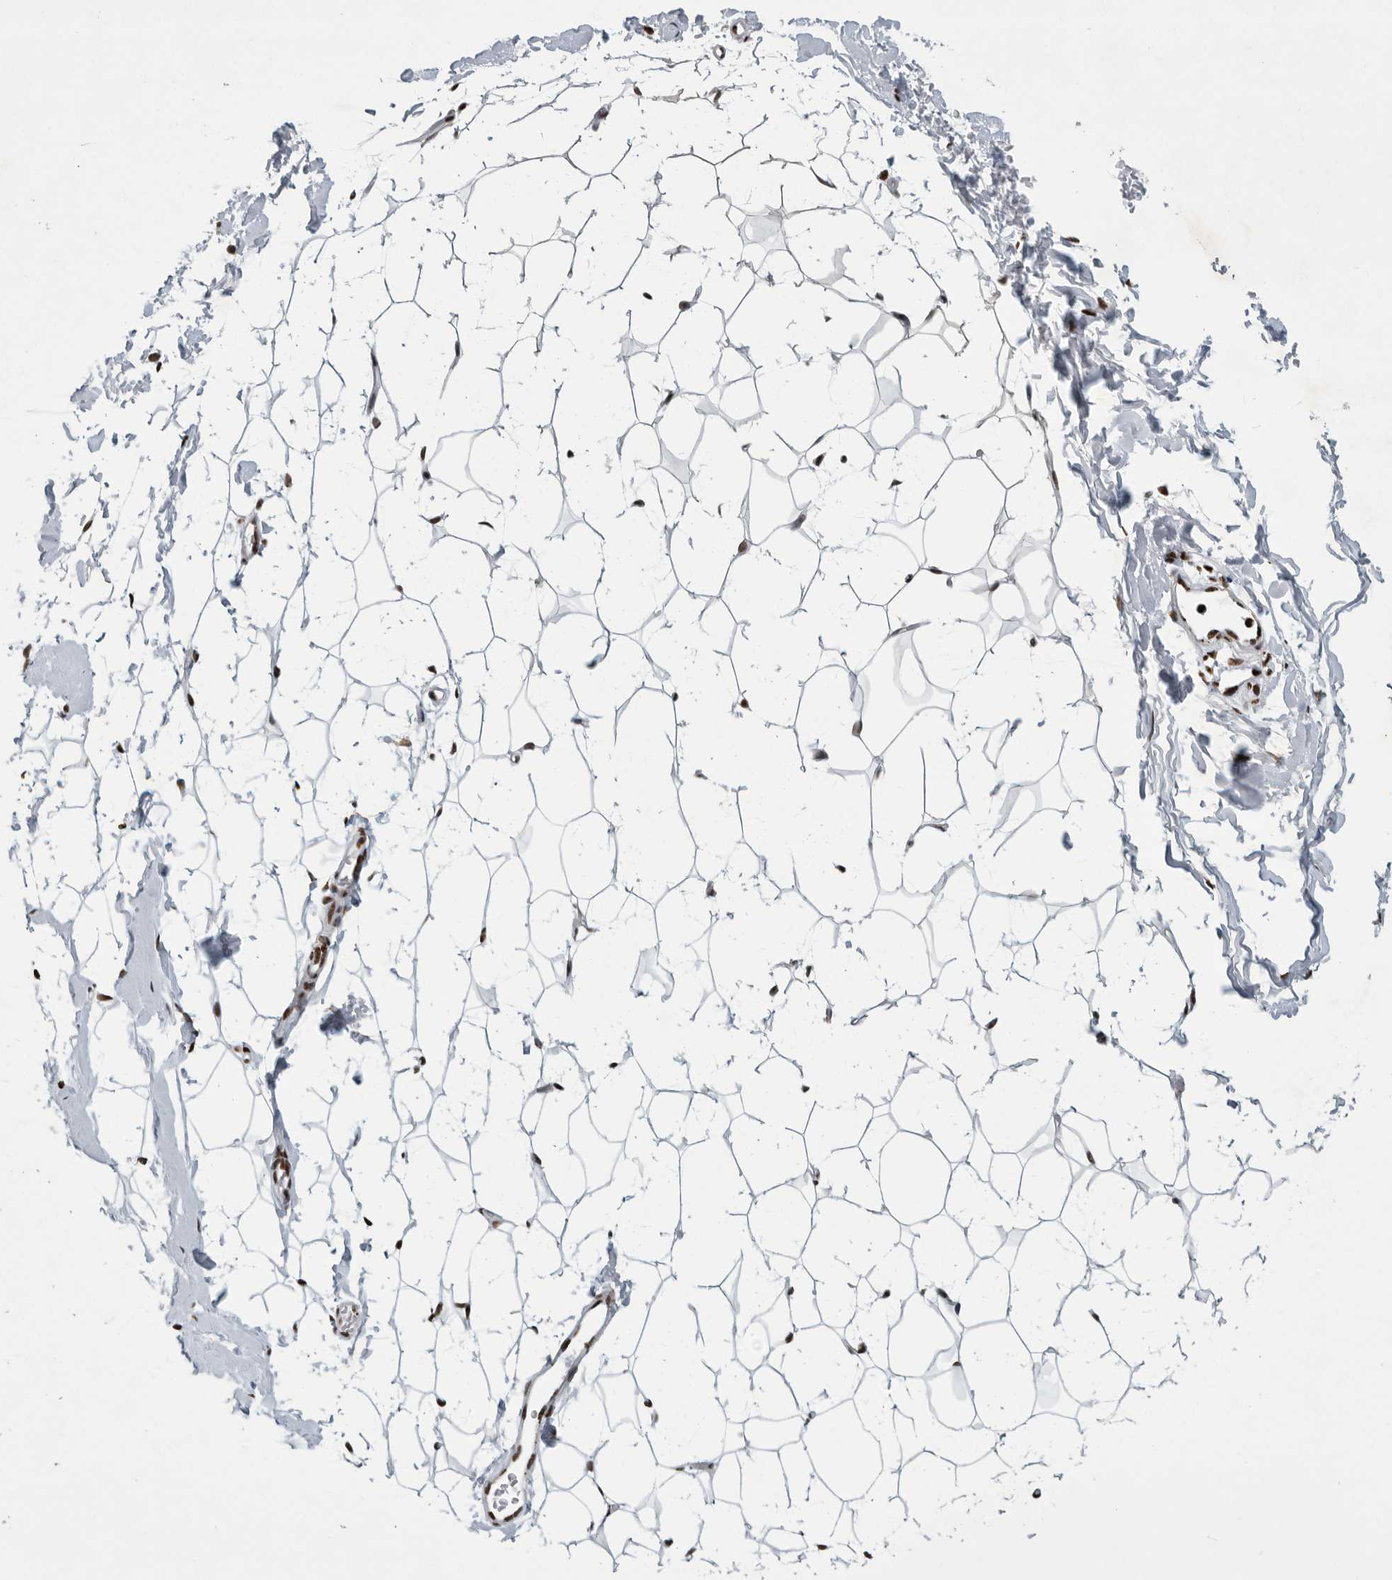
{"staining": {"intensity": "moderate", "quantity": "25%-75%", "location": "nuclear"}, "tissue": "breast", "cell_type": "Adipocytes", "image_type": "normal", "snomed": [{"axis": "morphology", "description": "Normal tissue, NOS"}, {"axis": "topography", "description": "Breast"}], "caption": "Protein positivity by immunohistochemistry demonstrates moderate nuclear staining in about 25%-75% of adipocytes in benign breast. (Brightfield microscopy of DAB IHC at high magnification).", "gene": "BCLAF1", "patient": {"sex": "female", "age": 23}}